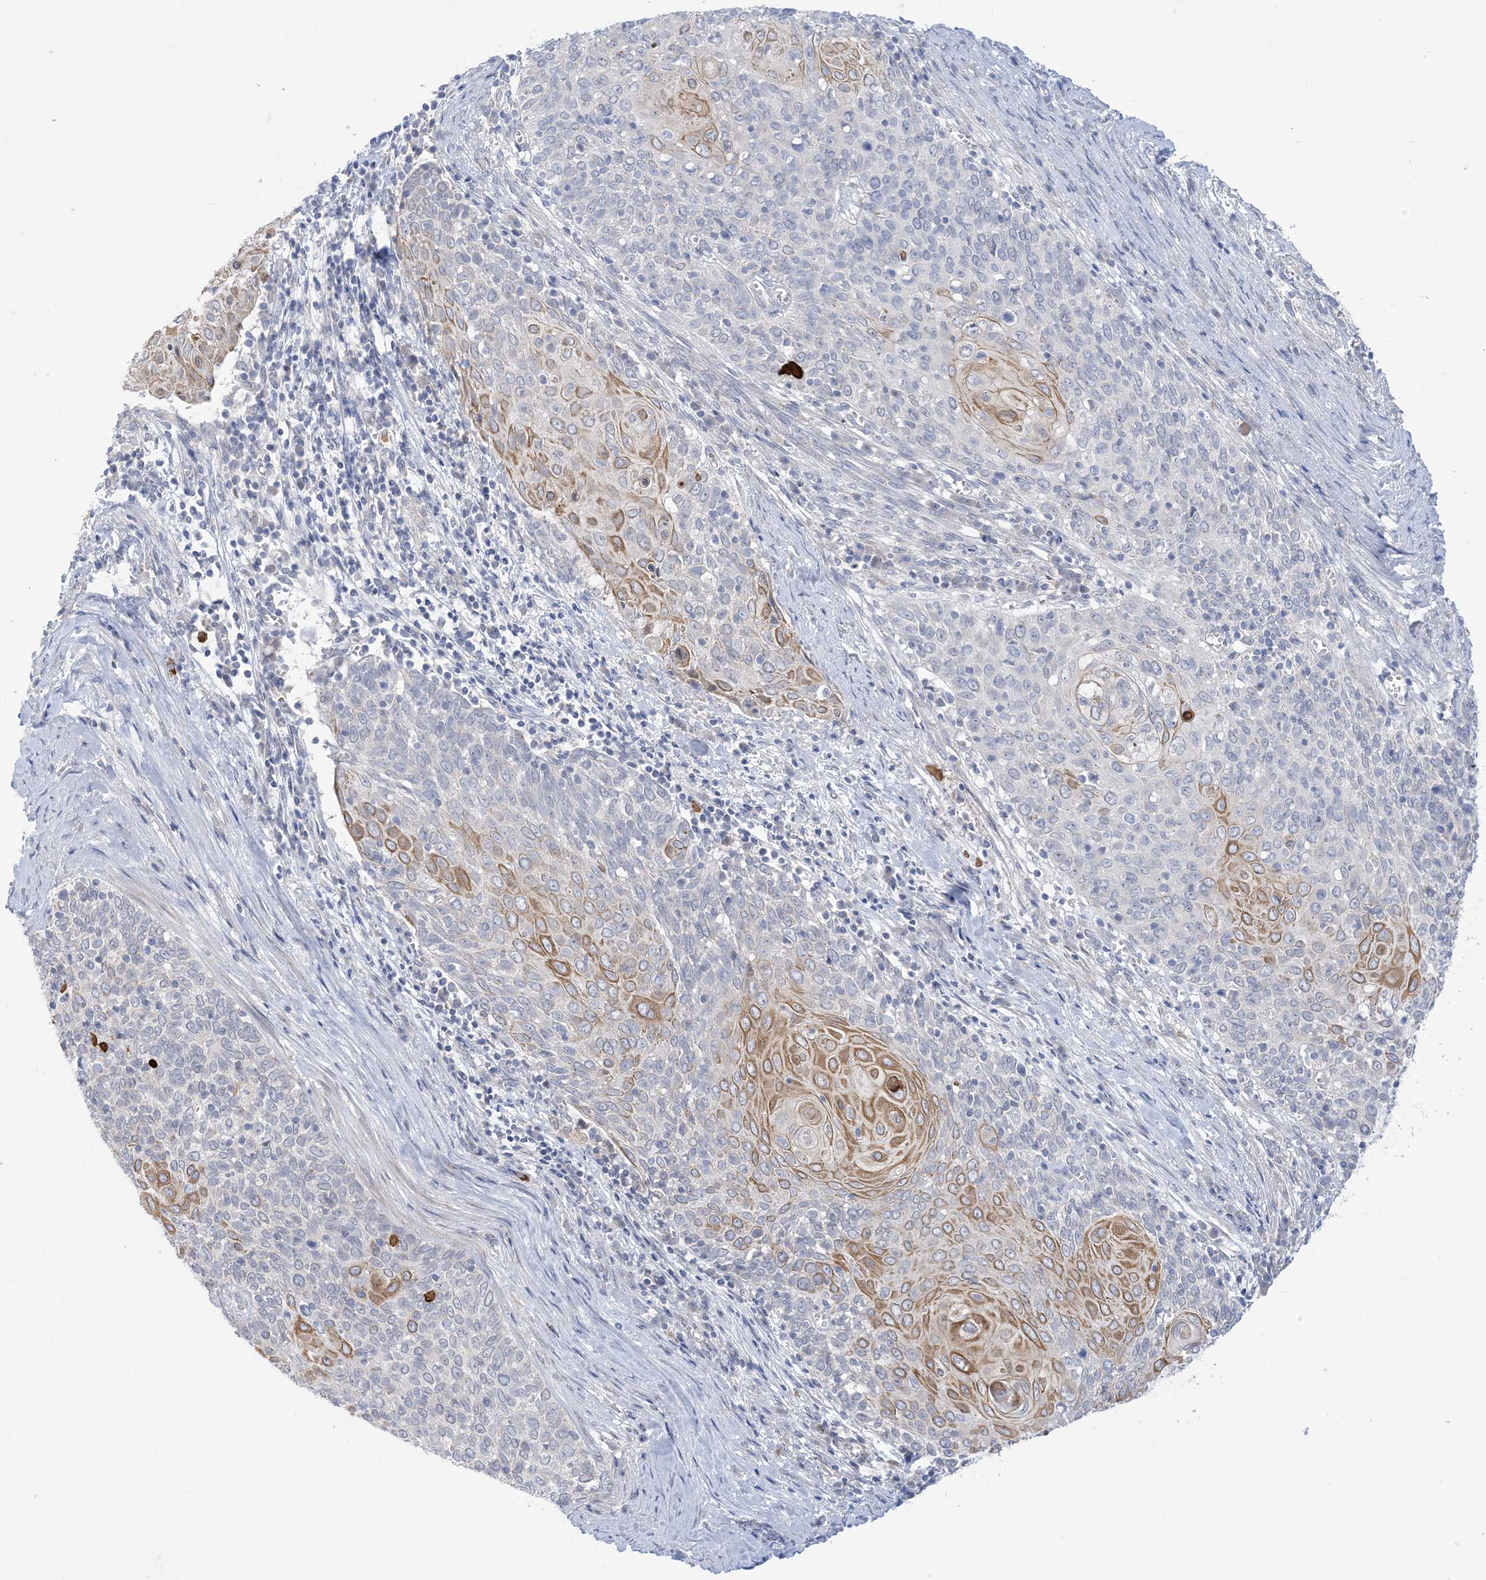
{"staining": {"intensity": "moderate", "quantity": "<25%", "location": "cytoplasmic/membranous"}, "tissue": "cervical cancer", "cell_type": "Tumor cells", "image_type": "cancer", "snomed": [{"axis": "morphology", "description": "Squamous cell carcinoma, NOS"}, {"axis": "topography", "description": "Cervix"}], "caption": "Cervical cancer (squamous cell carcinoma) tissue reveals moderate cytoplasmic/membranous staining in about <25% of tumor cells", "gene": "TTYH1", "patient": {"sex": "female", "age": 39}}